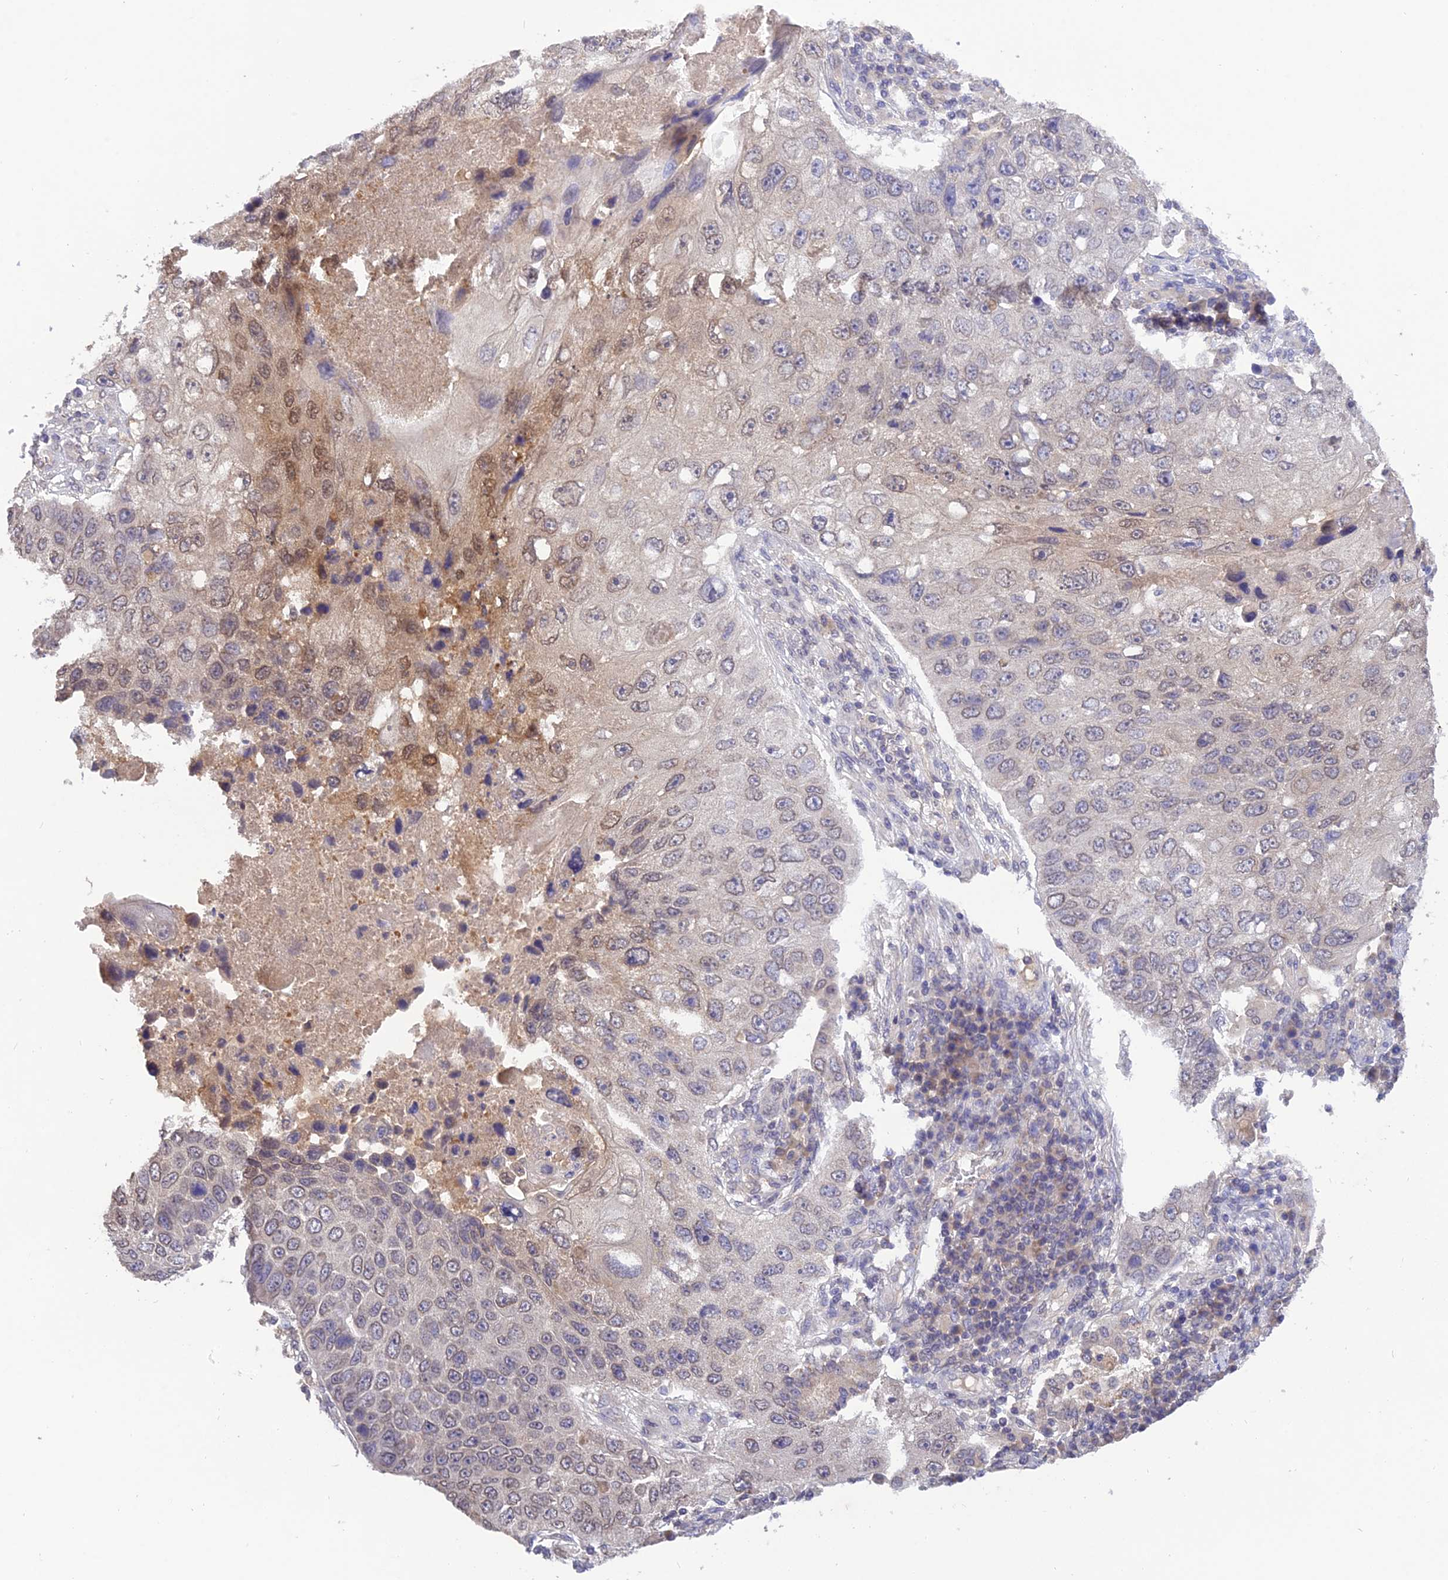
{"staining": {"intensity": "moderate", "quantity": "<25%", "location": "nuclear"}, "tissue": "lung cancer", "cell_type": "Tumor cells", "image_type": "cancer", "snomed": [{"axis": "morphology", "description": "Squamous cell carcinoma, NOS"}, {"axis": "topography", "description": "Lung"}], "caption": "Human lung cancer stained with a protein marker displays moderate staining in tumor cells.", "gene": "PGK1", "patient": {"sex": "male", "age": 61}}